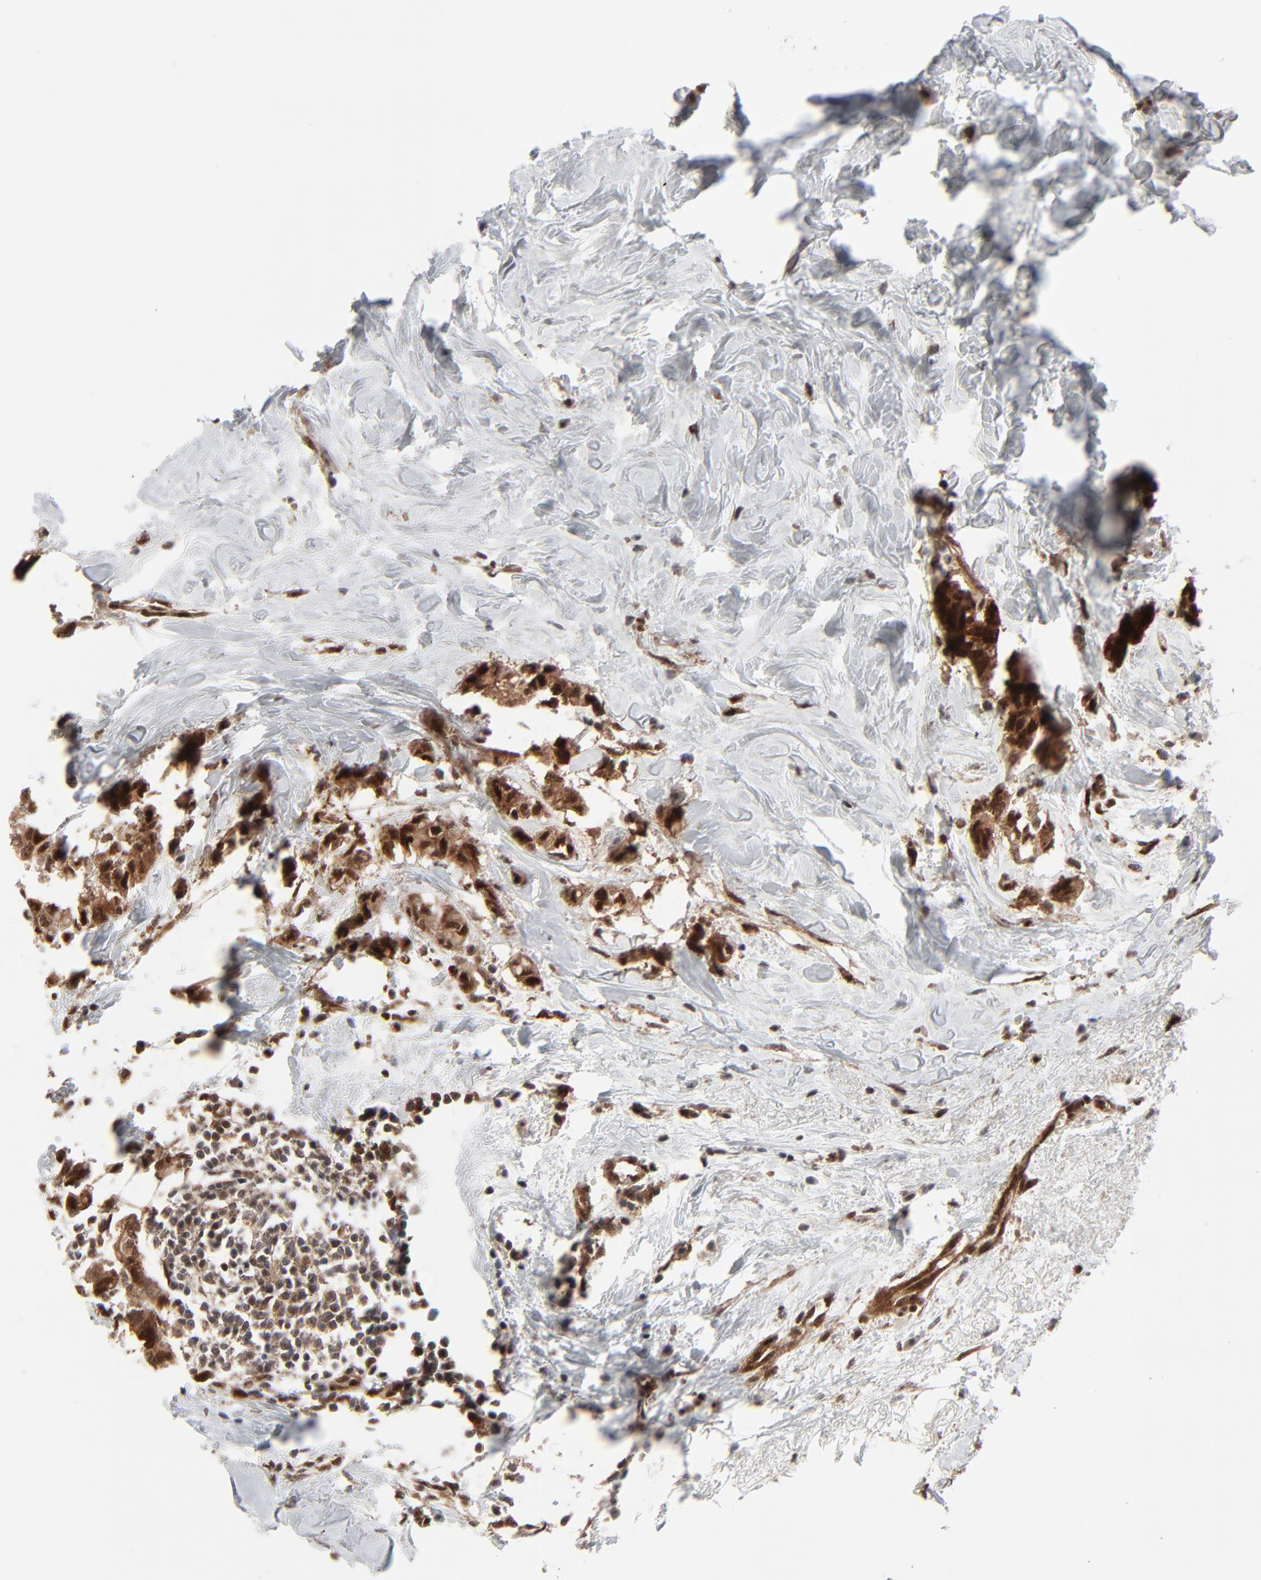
{"staining": {"intensity": "strong", "quantity": ">75%", "location": "cytoplasmic/membranous,nuclear"}, "tissue": "breast cancer", "cell_type": "Tumor cells", "image_type": "cancer", "snomed": [{"axis": "morphology", "description": "Duct carcinoma"}, {"axis": "topography", "description": "Breast"}], "caption": "Tumor cells demonstrate high levels of strong cytoplasmic/membranous and nuclear expression in about >75% of cells in breast cancer.", "gene": "AKT1", "patient": {"sex": "female", "age": 84}}